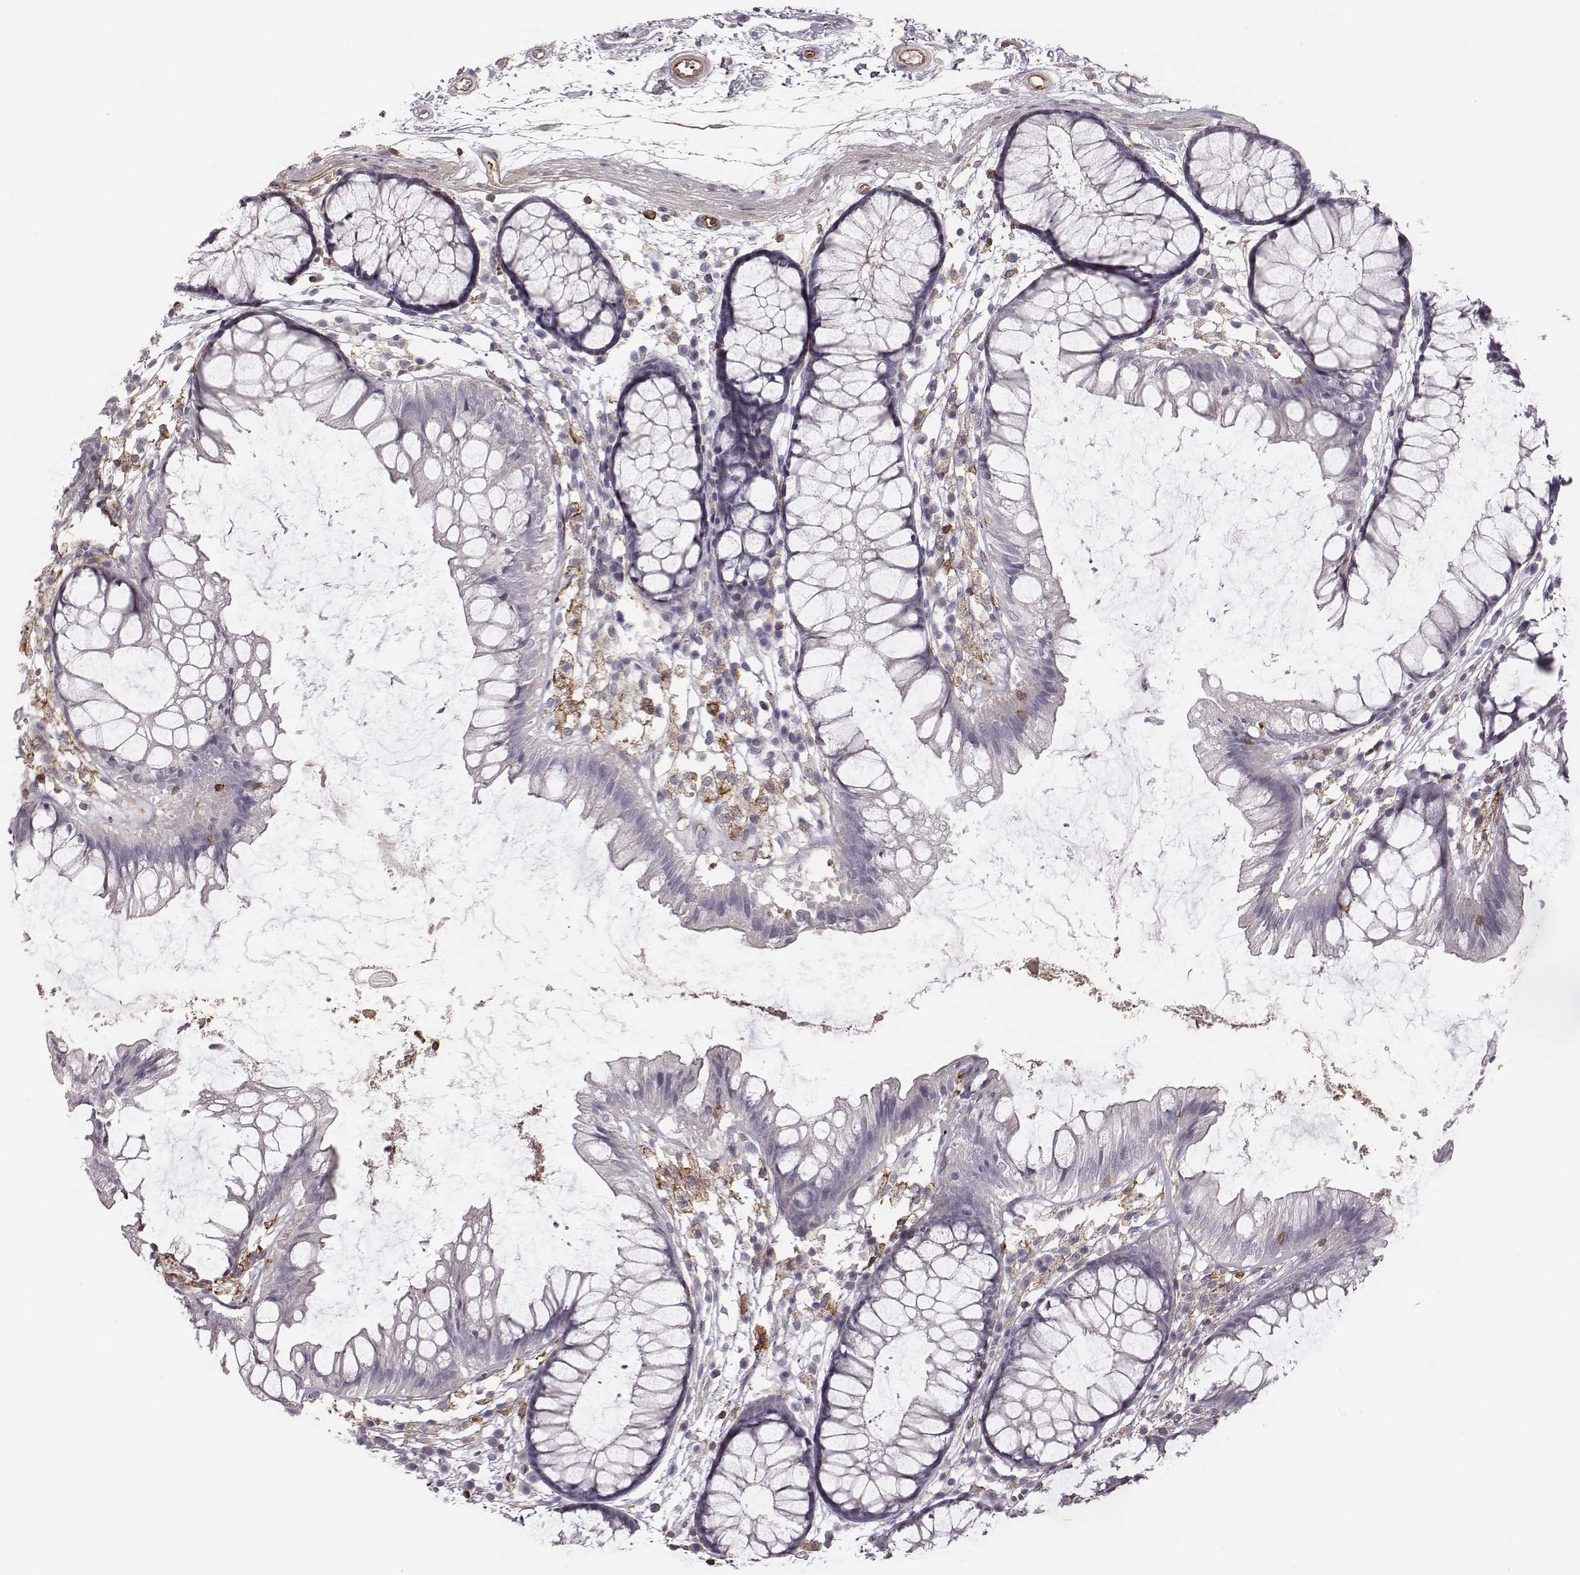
{"staining": {"intensity": "negative", "quantity": "none", "location": "none"}, "tissue": "colon", "cell_type": "Endothelial cells", "image_type": "normal", "snomed": [{"axis": "morphology", "description": "Normal tissue, NOS"}, {"axis": "morphology", "description": "Adenocarcinoma, NOS"}, {"axis": "topography", "description": "Colon"}], "caption": "Protein analysis of benign colon demonstrates no significant positivity in endothelial cells. (IHC, brightfield microscopy, high magnification).", "gene": "ZYX", "patient": {"sex": "male", "age": 65}}